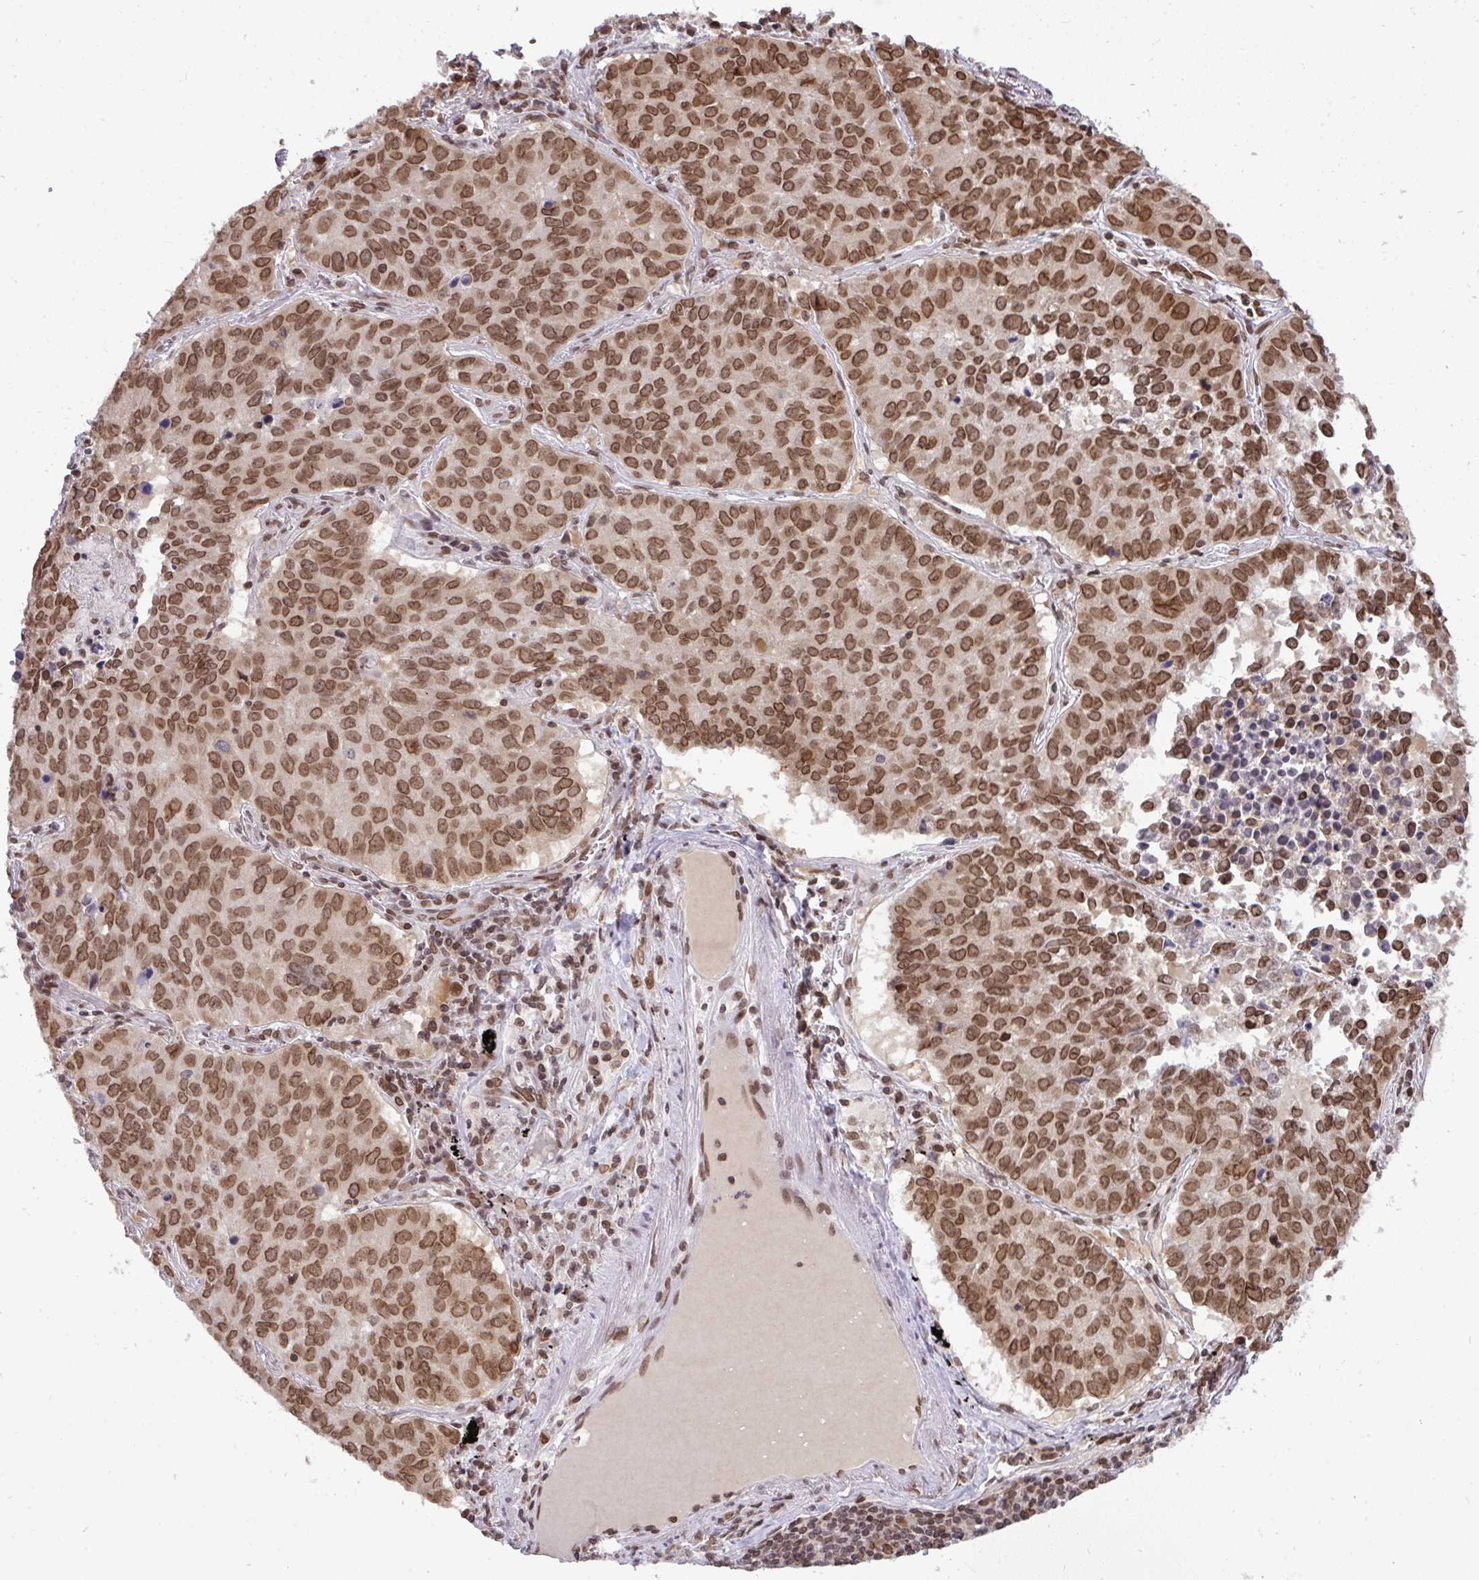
{"staining": {"intensity": "moderate", "quantity": ">75%", "location": "nuclear"}, "tissue": "lung cancer", "cell_type": "Tumor cells", "image_type": "cancer", "snomed": [{"axis": "morphology", "description": "Adenocarcinoma, NOS"}, {"axis": "topography", "description": "Lung"}], "caption": "This micrograph reveals immunohistochemistry staining of lung adenocarcinoma, with medium moderate nuclear staining in approximately >75% of tumor cells.", "gene": "JPT1", "patient": {"sex": "female", "age": 50}}